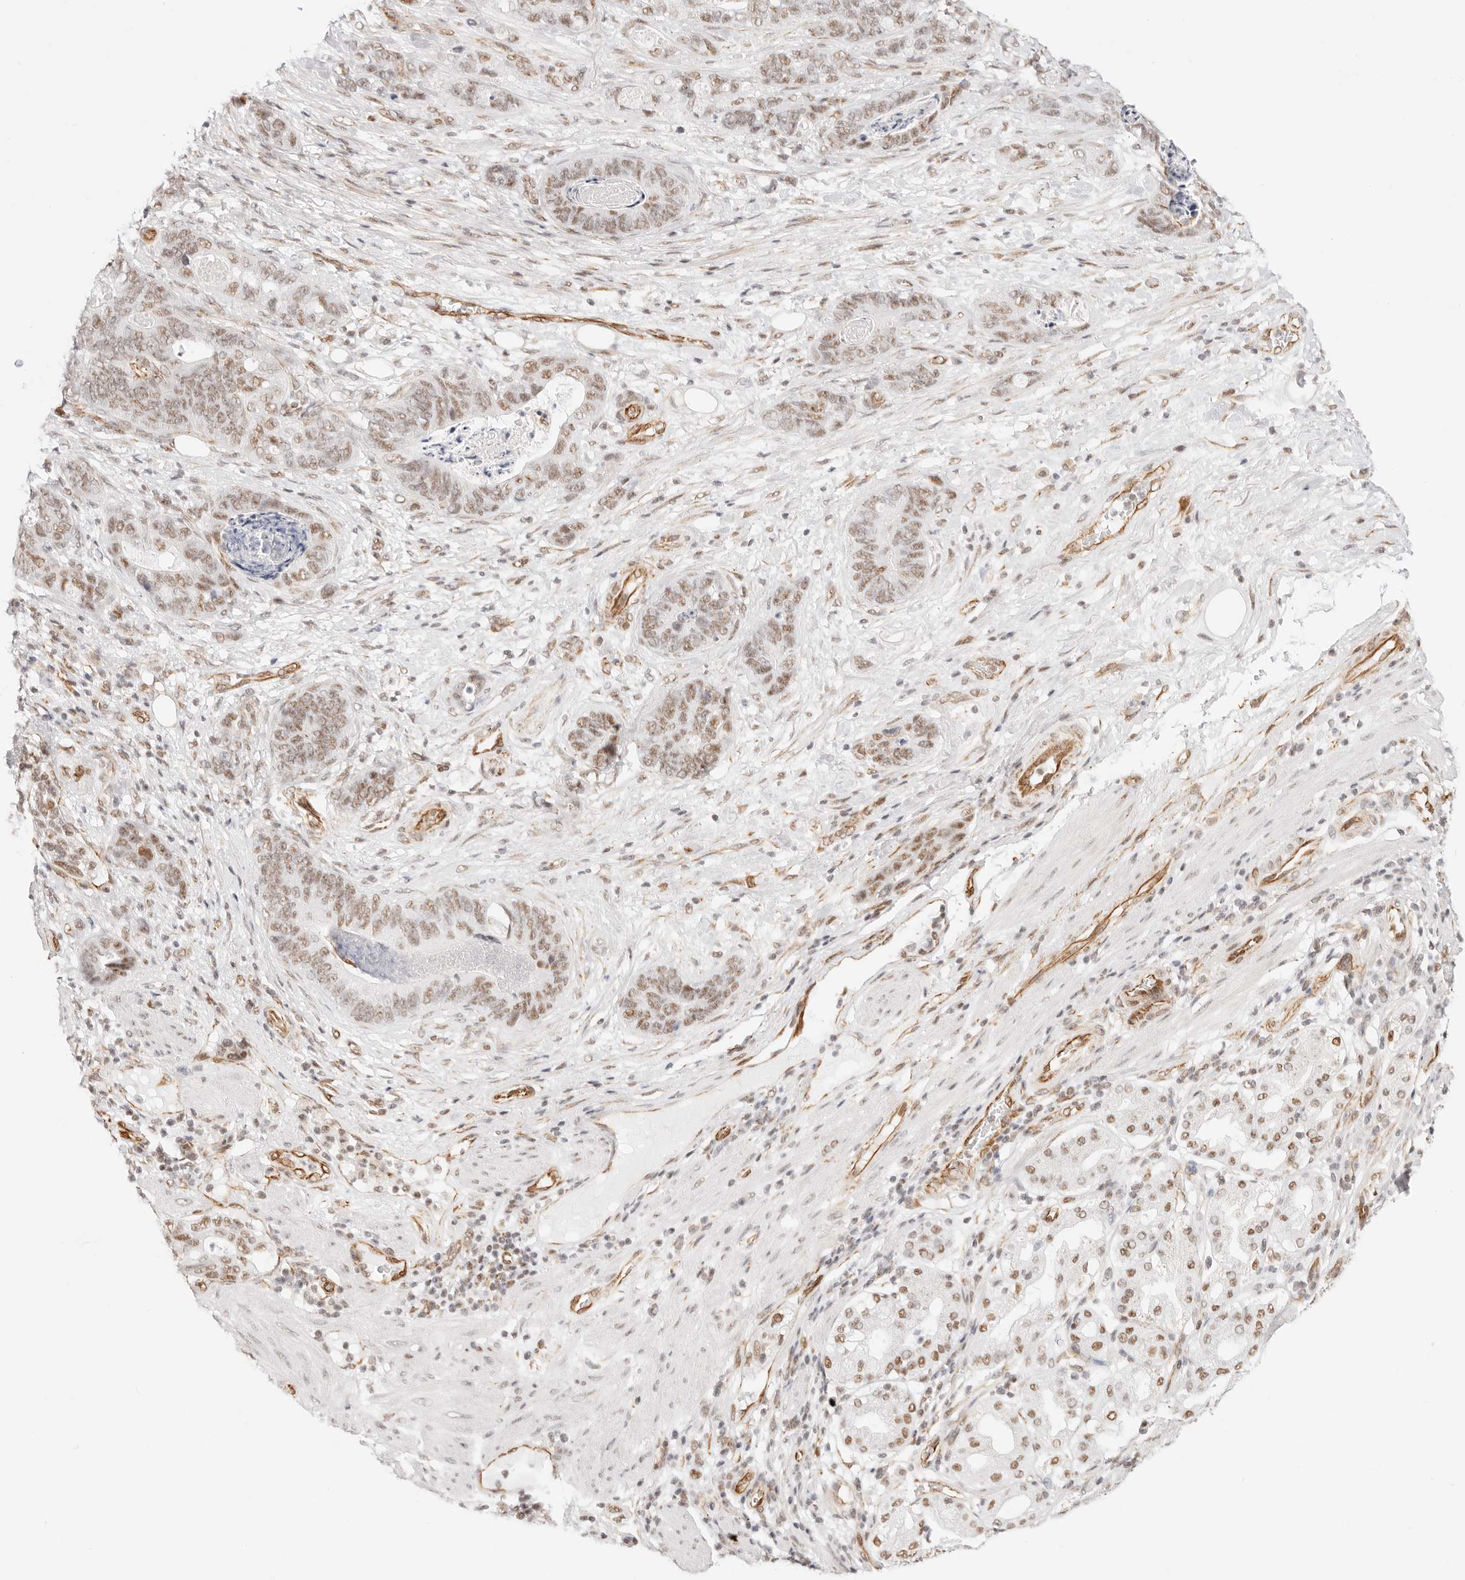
{"staining": {"intensity": "moderate", "quantity": ">75%", "location": "nuclear"}, "tissue": "stomach cancer", "cell_type": "Tumor cells", "image_type": "cancer", "snomed": [{"axis": "morphology", "description": "Normal tissue, NOS"}, {"axis": "morphology", "description": "Adenocarcinoma, NOS"}, {"axis": "topography", "description": "Stomach"}], "caption": "Protein expression analysis of stomach adenocarcinoma displays moderate nuclear positivity in approximately >75% of tumor cells.", "gene": "ZC3H11A", "patient": {"sex": "female", "age": 89}}